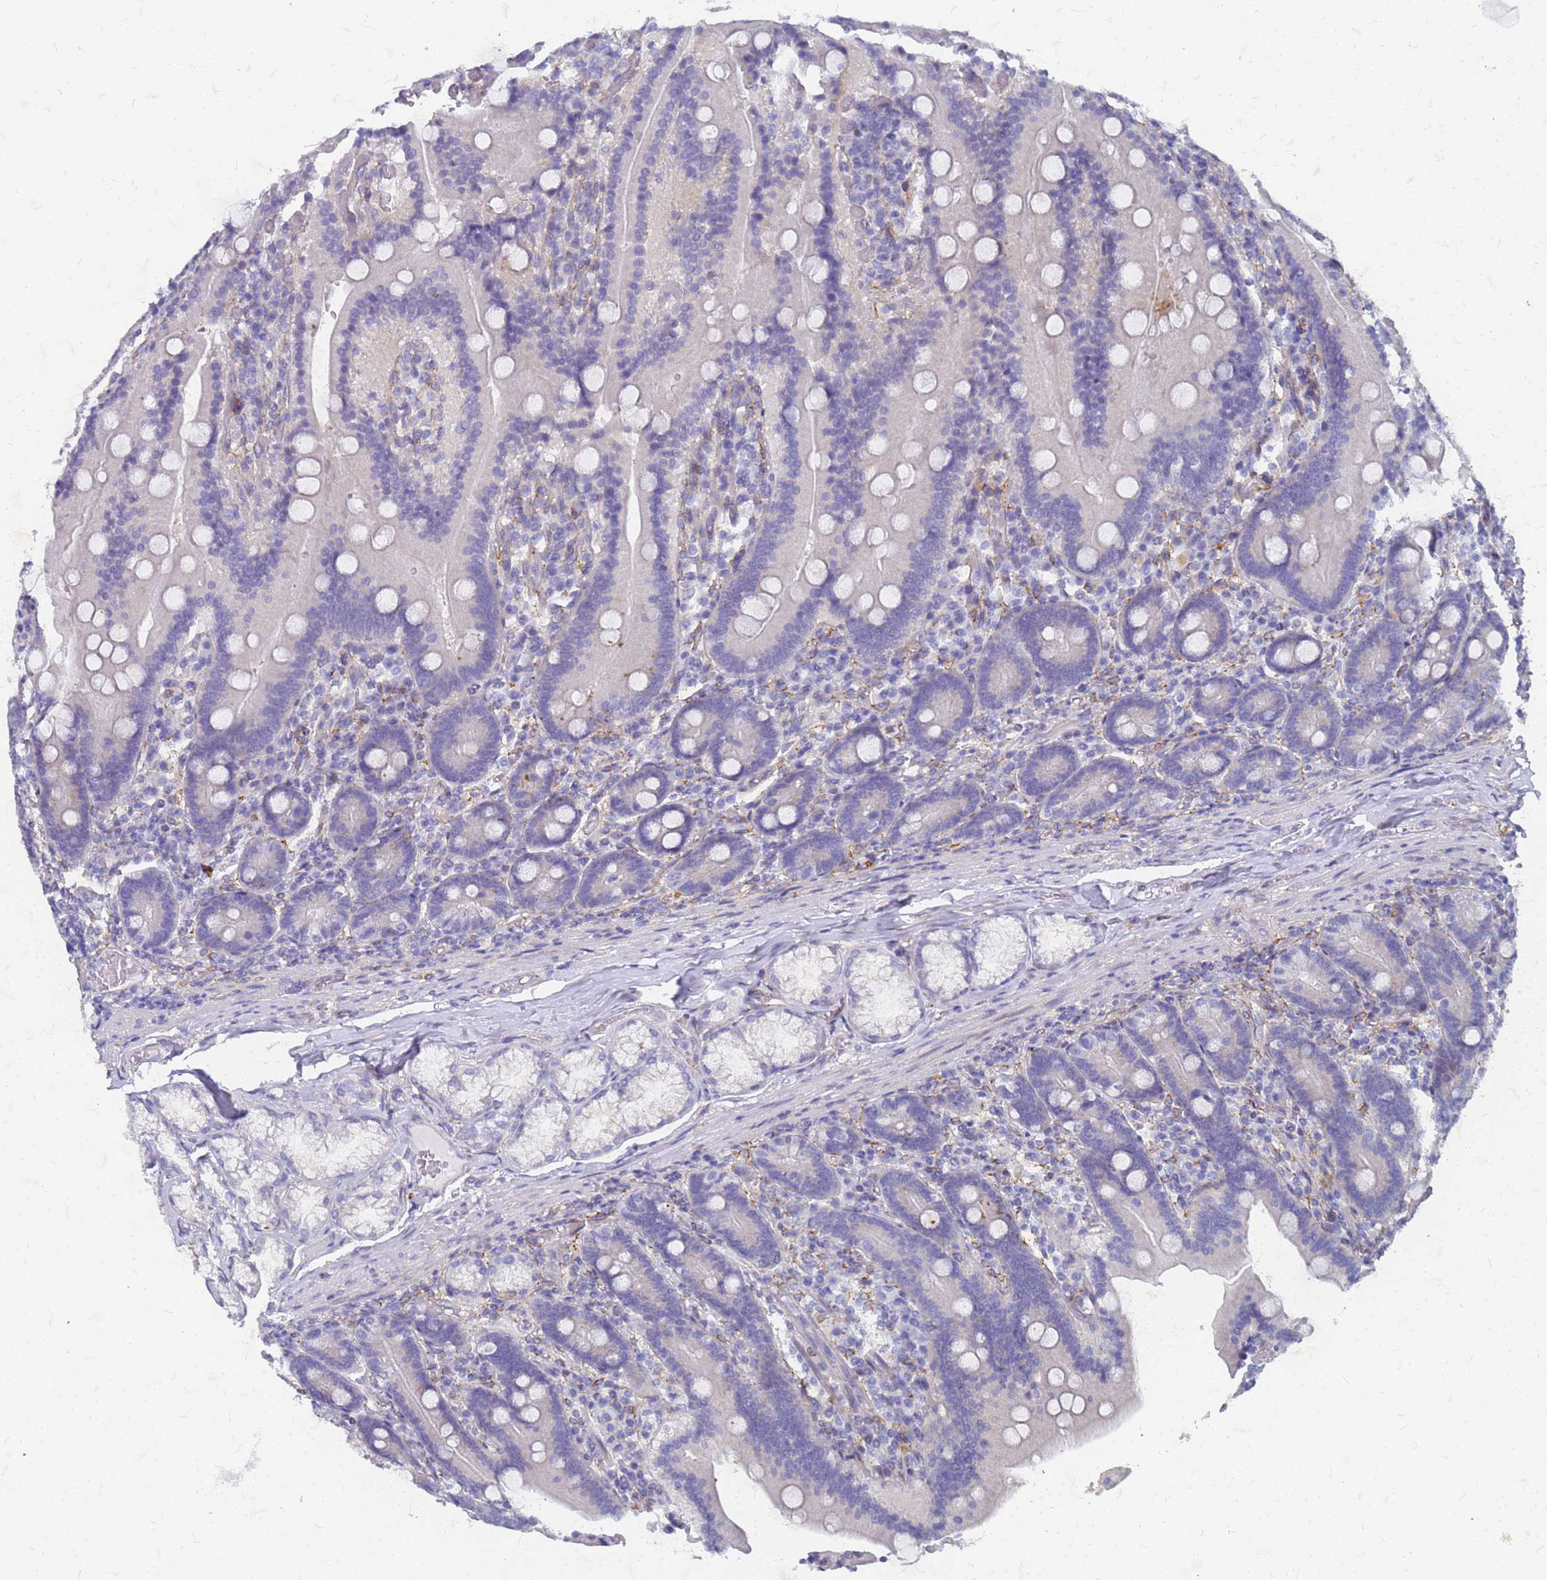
{"staining": {"intensity": "negative", "quantity": "none", "location": "none"}, "tissue": "duodenum", "cell_type": "Glandular cells", "image_type": "normal", "snomed": [{"axis": "morphology", "description": "Normal tissue, NOS"}, {"axis": "topography", "description": "Duodenum"}], "caption": "This is an immunohistochemistry image of unremarkable duodenum. There is no expression in glandular cells.", "gene": "TRIM64B", "patient": {"sex": "female", "age": 62}}